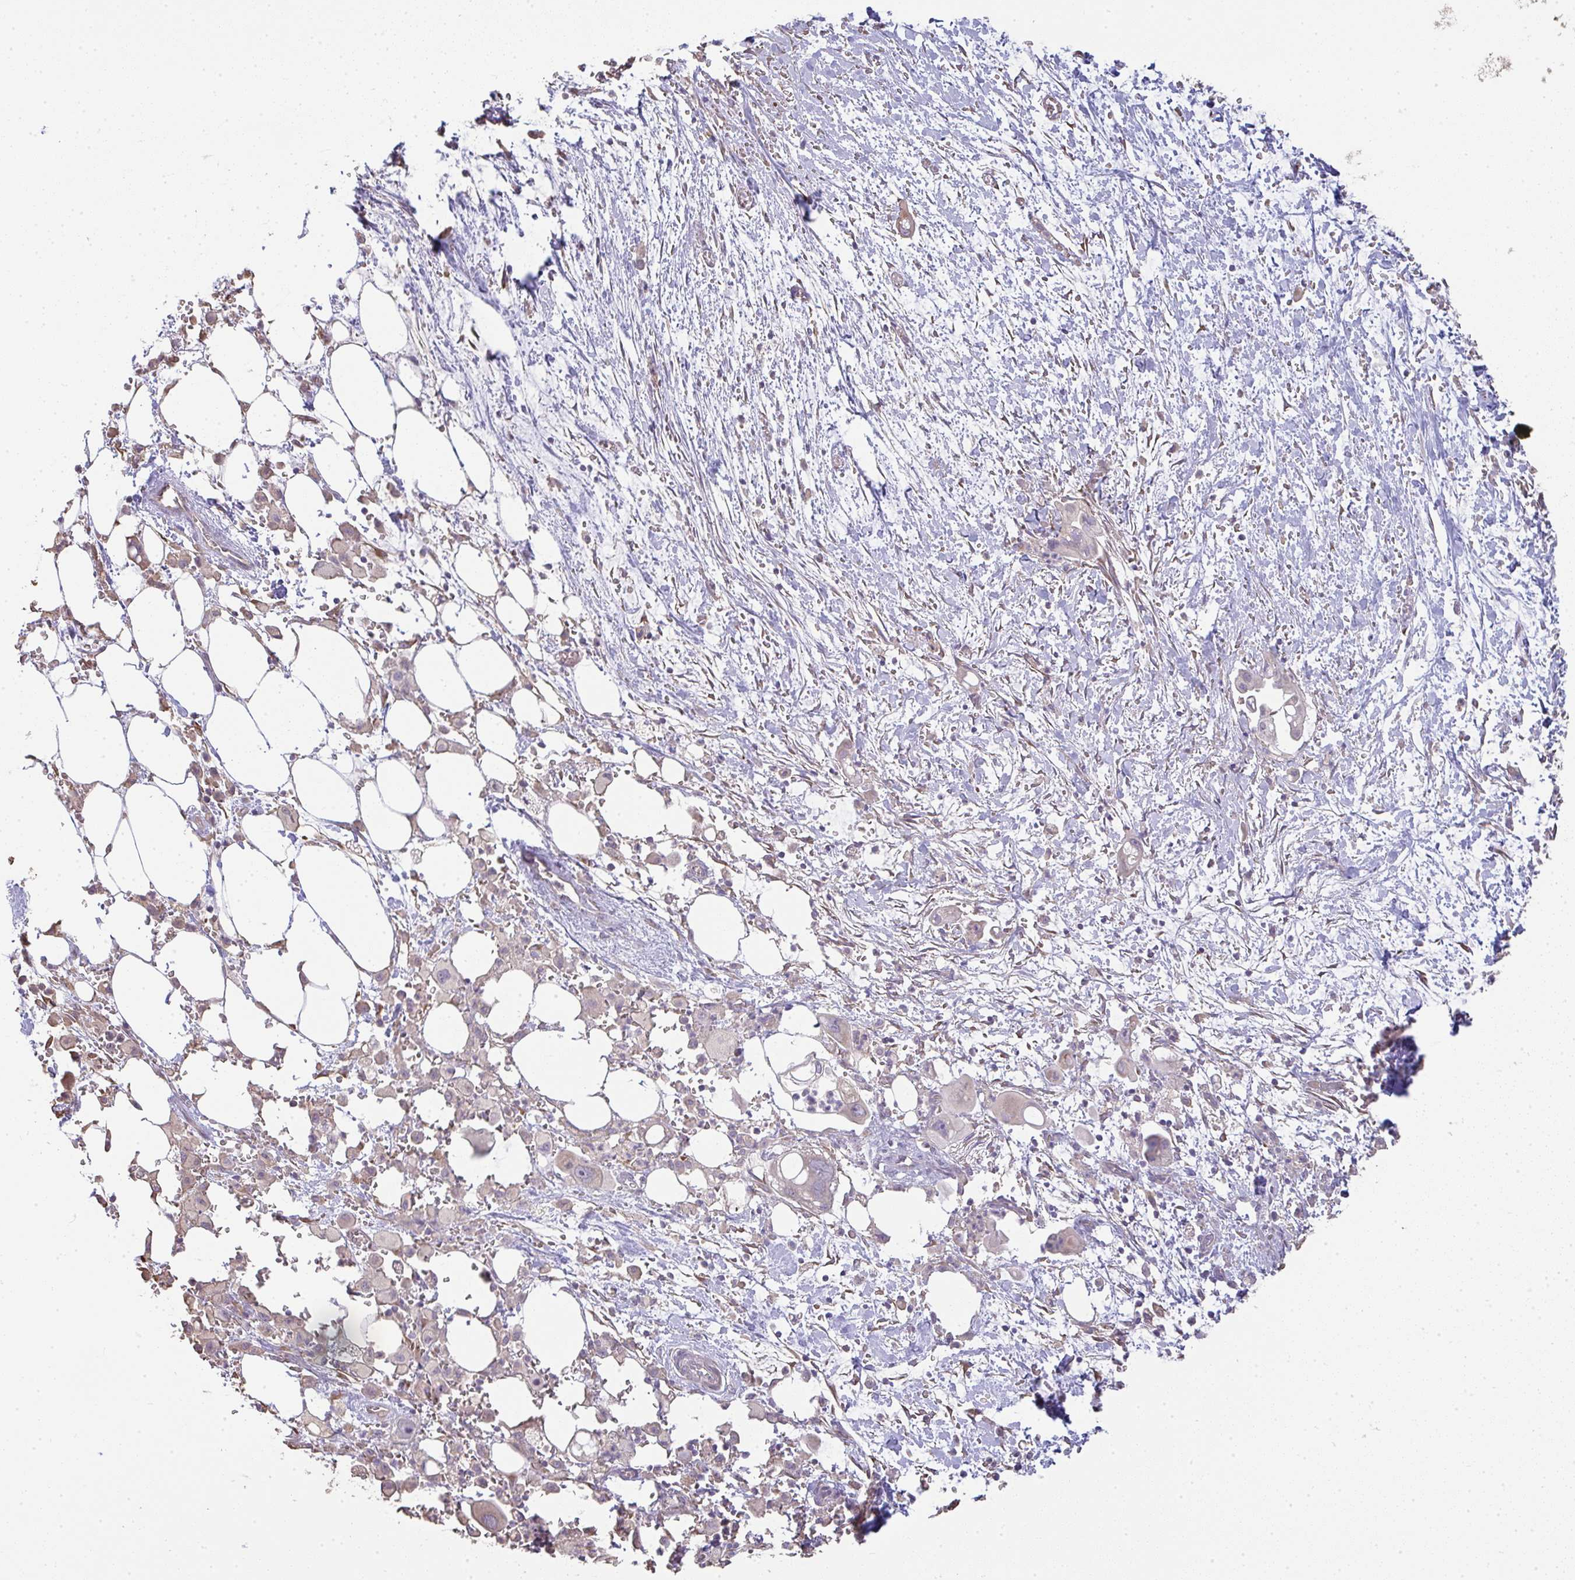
{"staining": {"intensity": "negative", "quantity": "none", "location": "none"}, "tissue": "pancreatic cancer", "cell_type": "Tumor cells", "image_type": "cancer", "snomed": [{"axis": "morphology", "description": "Adenocarcinoma, NOS"}, {"axis": "topography", "description": "Pancreas"}], "caption": "Tumor cells show no significant expression in pancreatic cancer.", "gene": "BRINP3", "patient": {"sex": "male", "age": 61}}